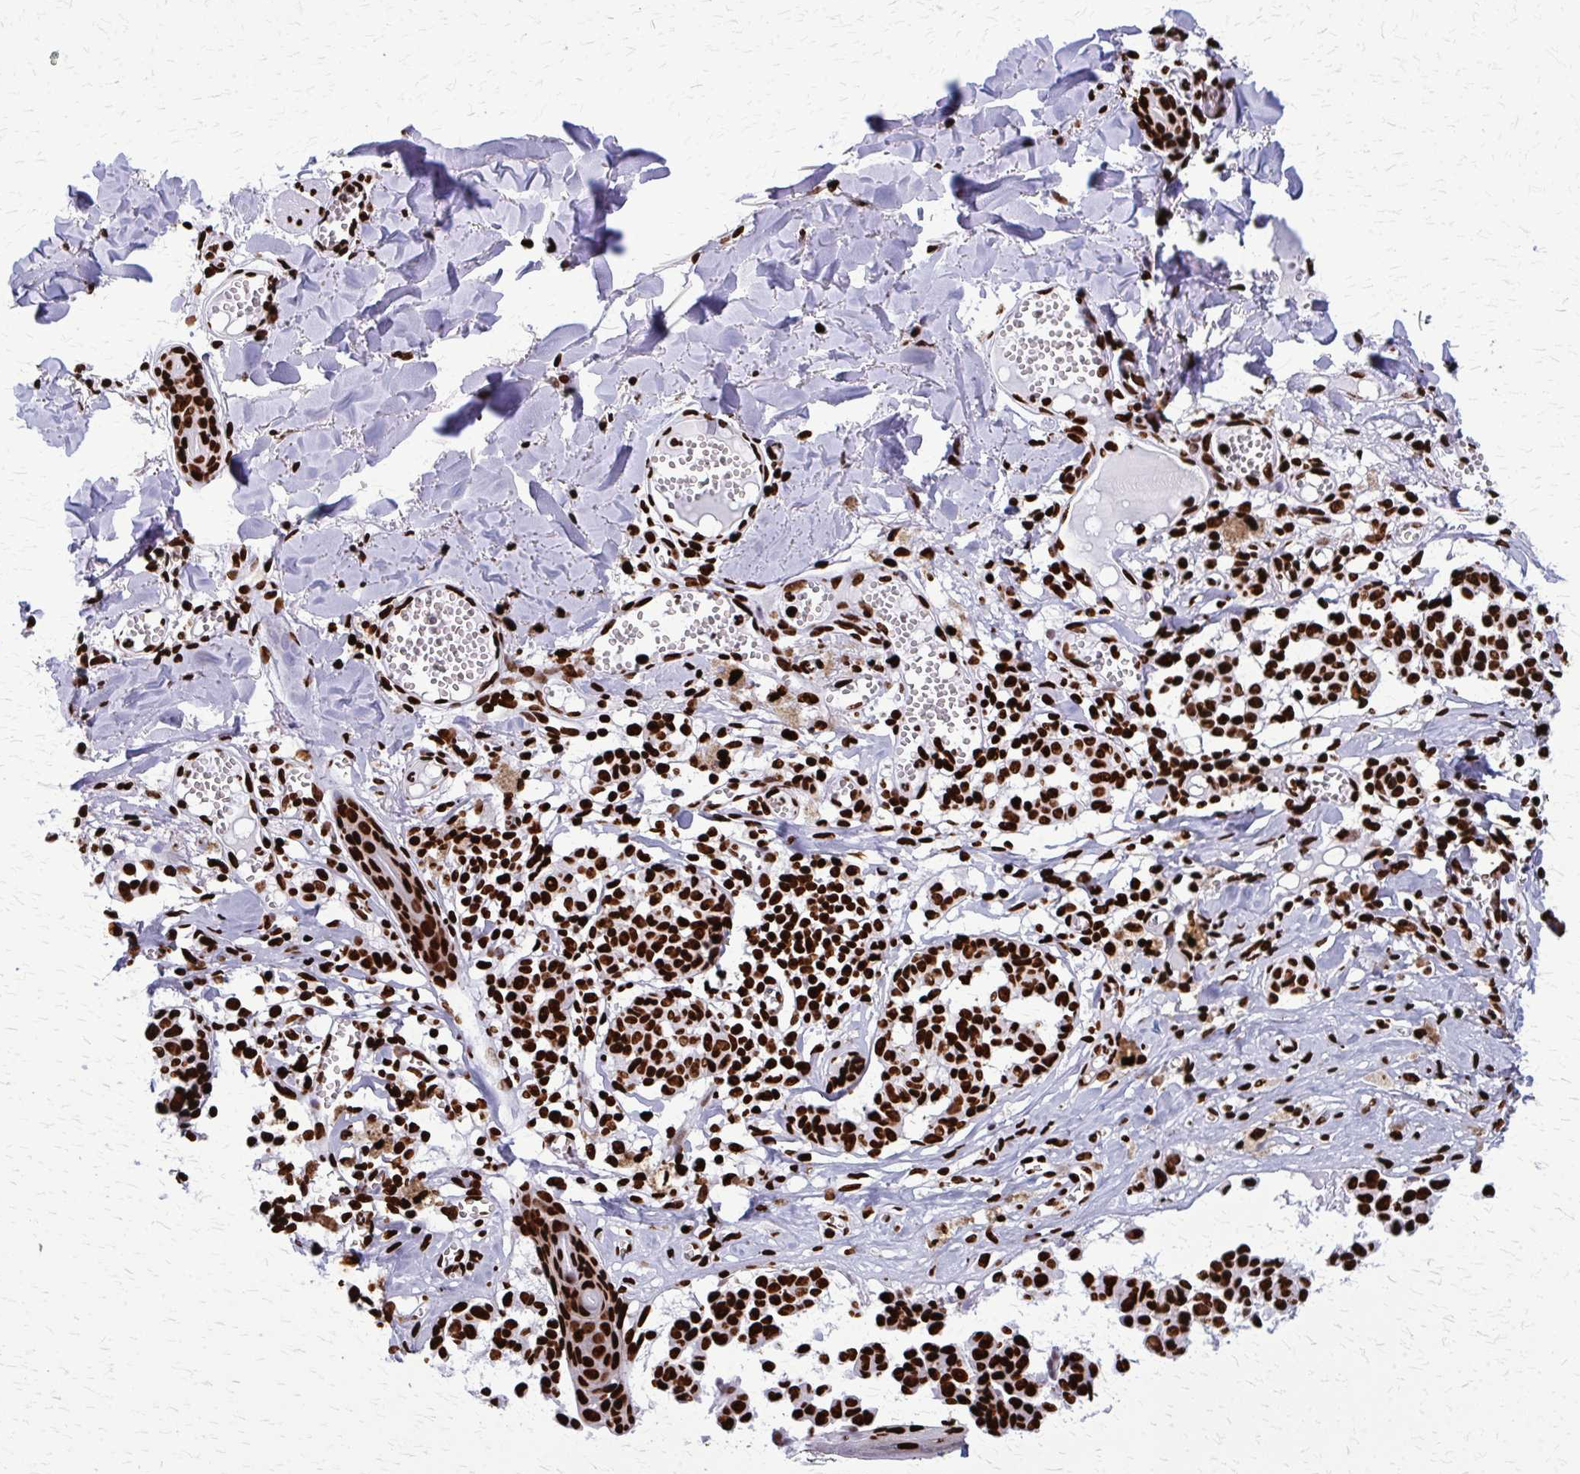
{"staining": {"intensity": "strong", "quantity": ">75%", "location": "nuclear"}, "tissue": "melanoma", "cell_type": "Tumor cells", "image_type": "cancer", "snomed": [{"axis": "morphology", "description": "Malignant melanoma, NOS"}, {"axis": "topography", "description": "Skin"}], "caption": "Strong nuclear positivity for a protein is appreciated in approximately >75% of tumor cells of malignant melanoma using IHC.", "gene": "SFPQ", "patient": {"sex": "female", "age": 43}}